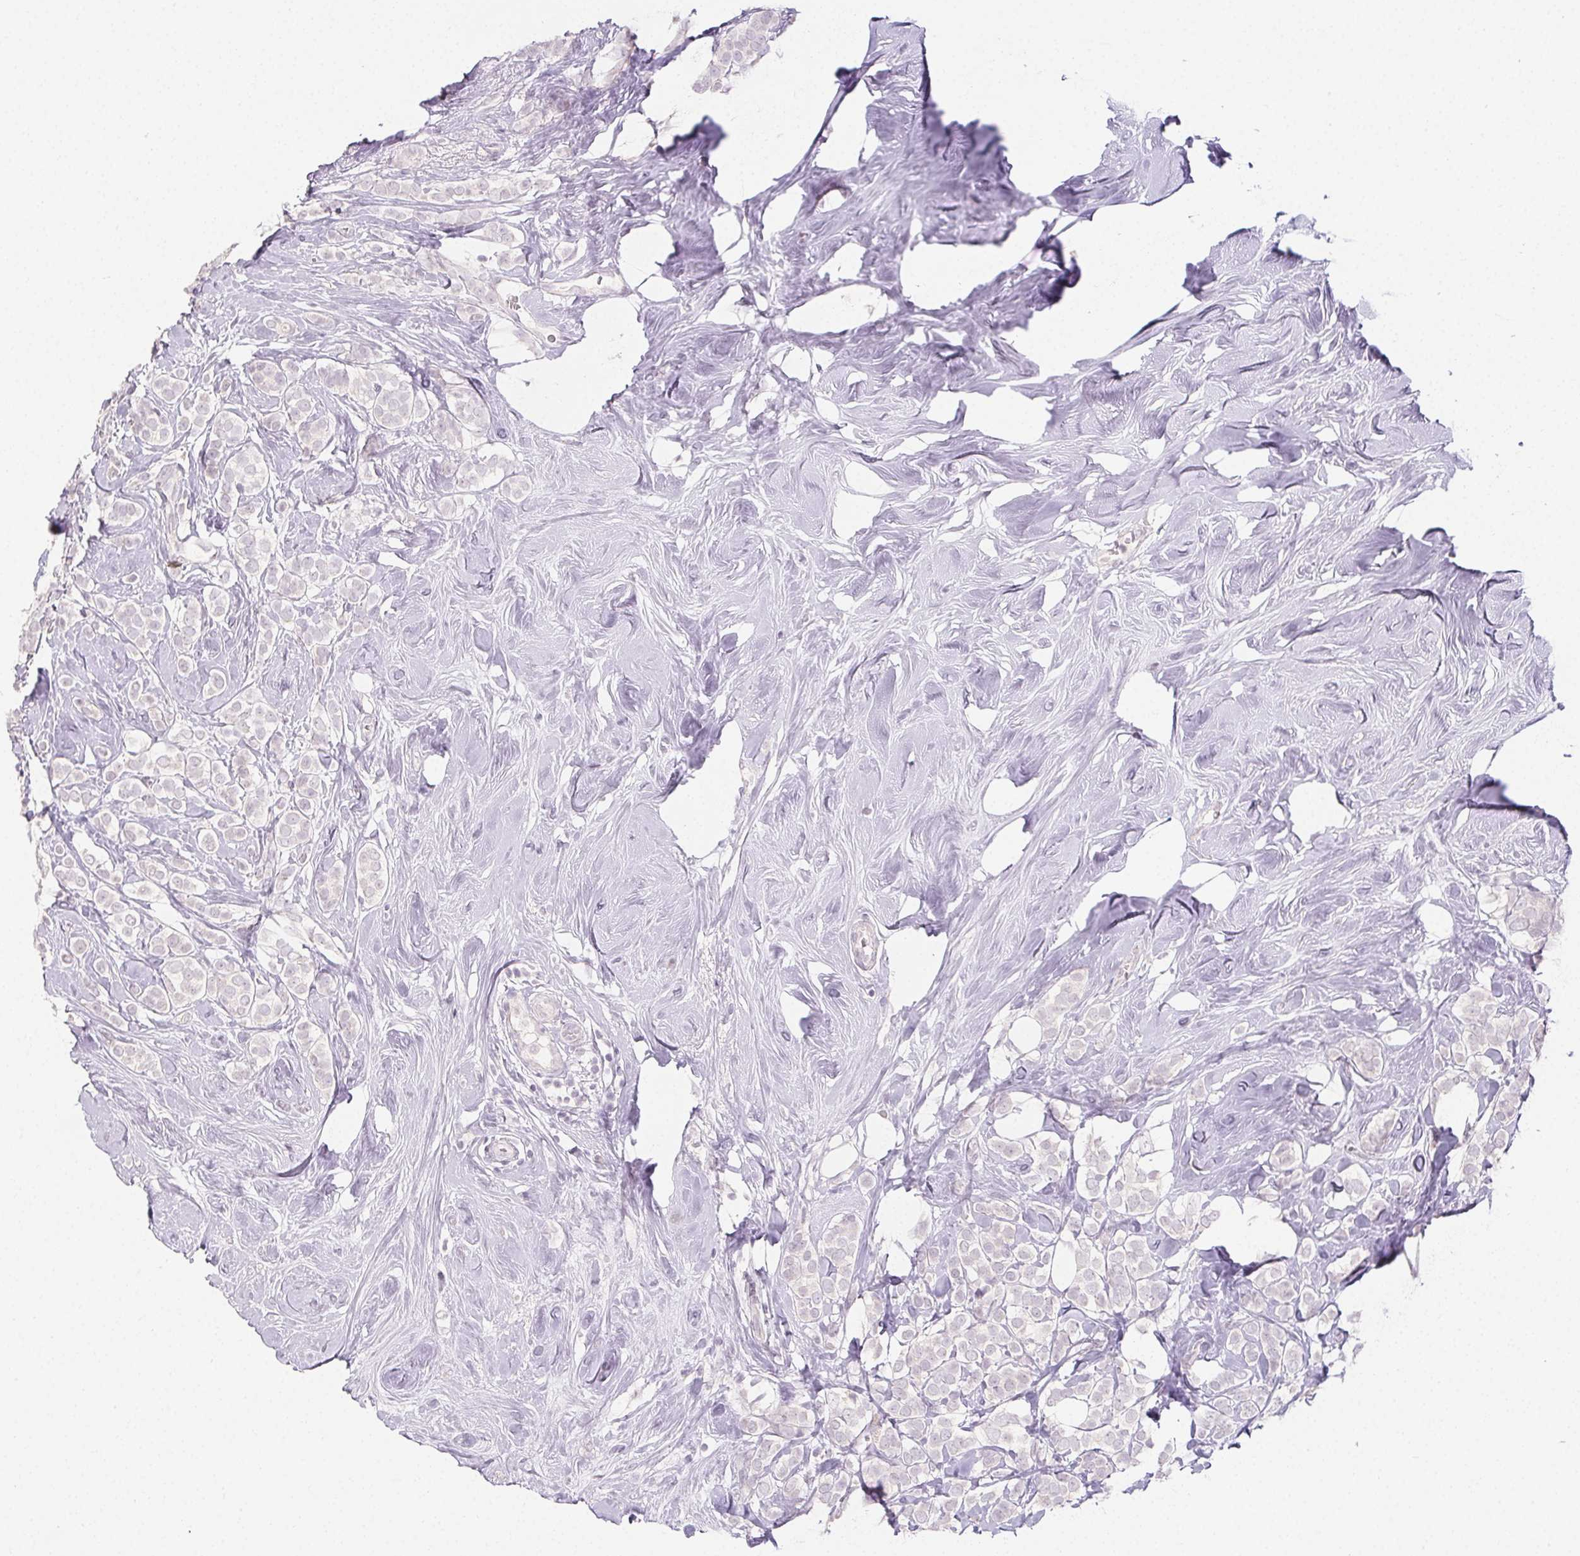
{"staining": {"intensity": "negative", "quantity": "none", "location": "none"}, "tissue": "breast cancer", "cell_type": "Tumor cells", "image_type": "cancer", "snomed": [{"axis": "morphology", "description": "Lobular carcinoma"}, {"axis": "topography", "description": "Breast"}], "caption": "Protein analysis of breast lobular carcinoma displays no significant positivity in tumor cells.", "gene": "PI3", "patient": {"sex": "female", "age": 49}}